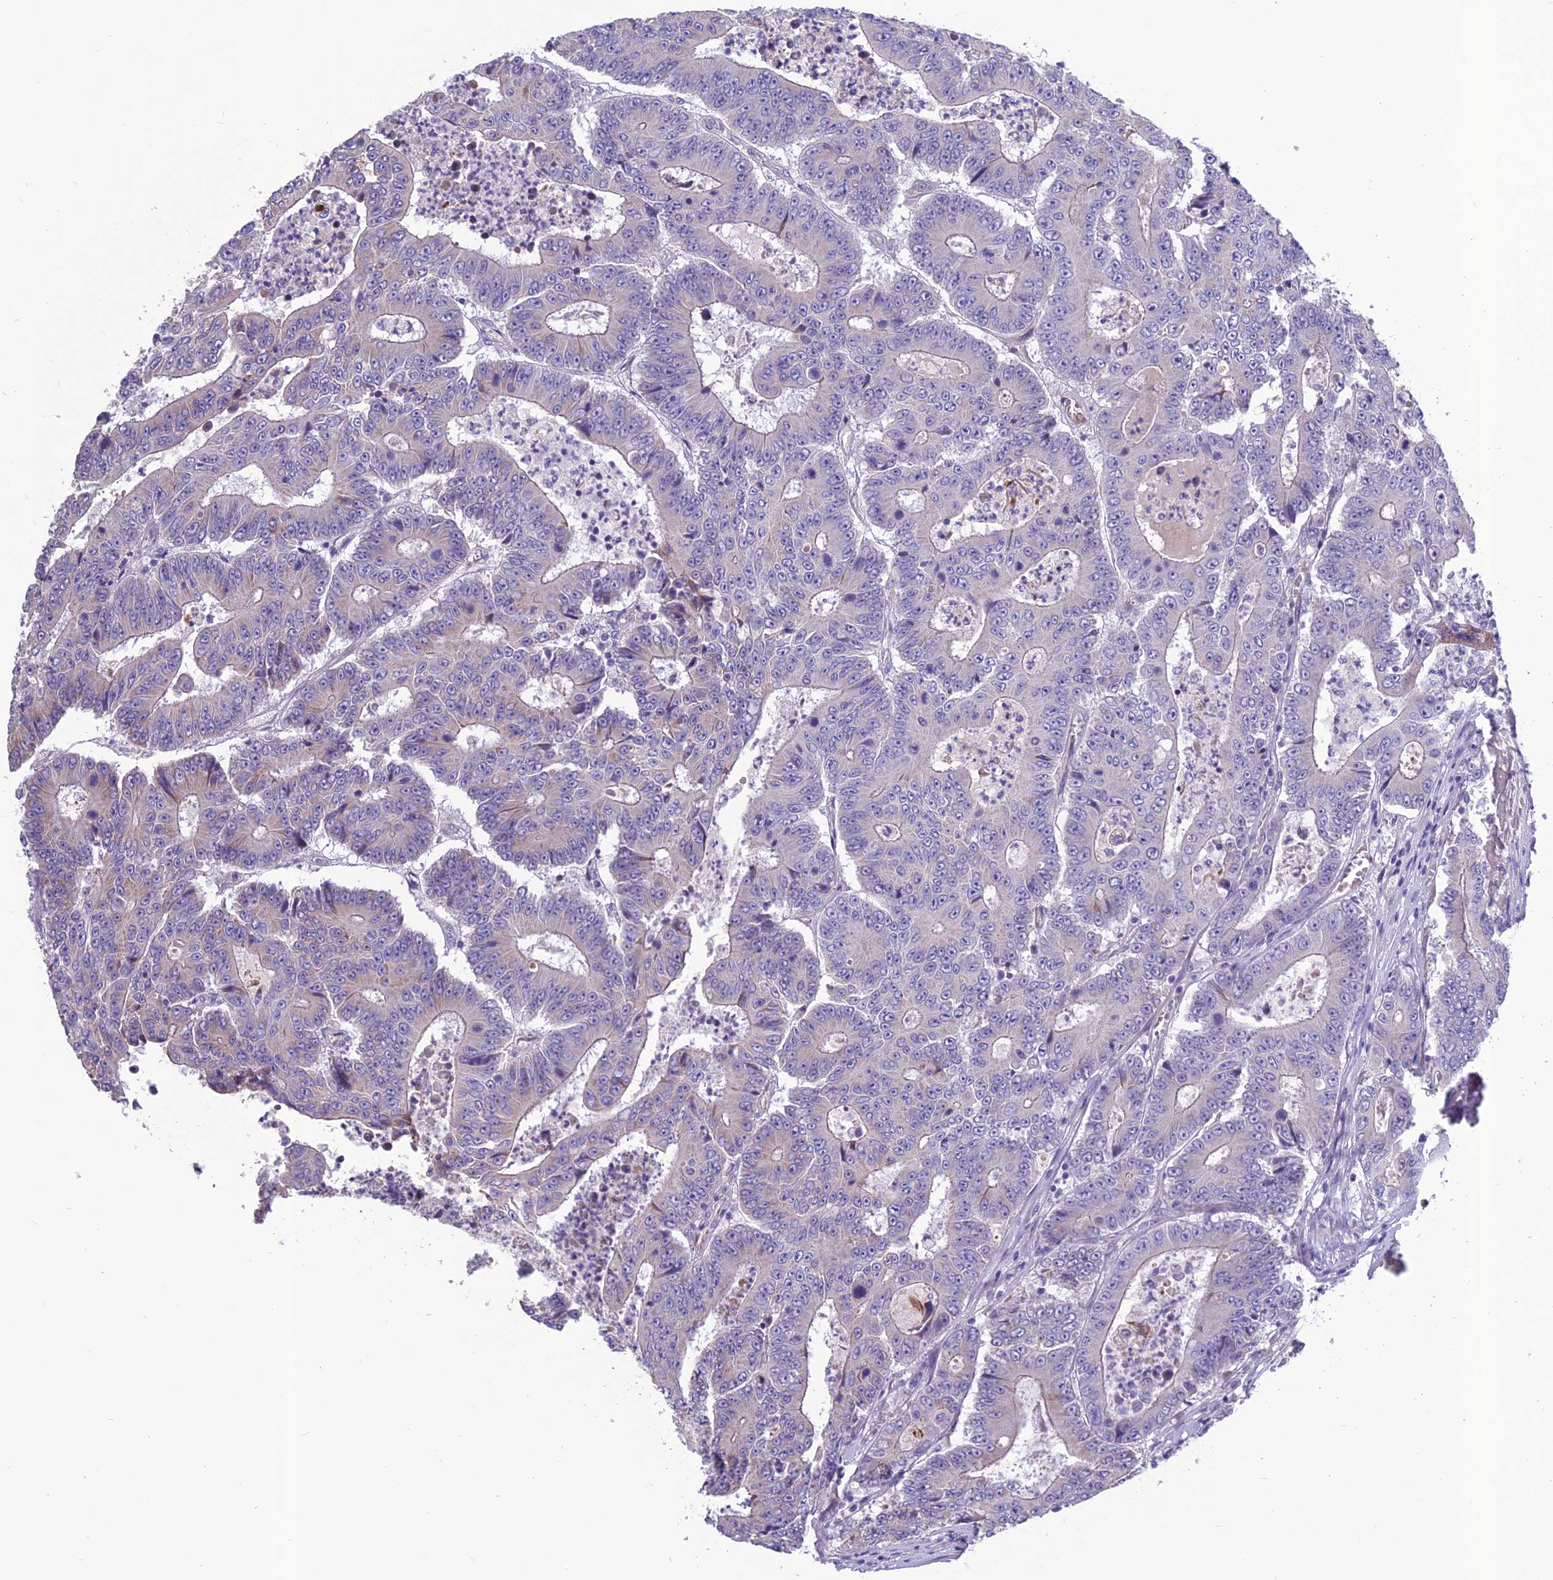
{"staining": {"intensity": "negative", "quantity": "none", "location": "none"}, "tissue": "colorectal cancer", "cell_type": "Tumor cells", "image_type": "cancer", "snomed": [{"axis": "morphology", "description": "Adenocarcinoma, NOS"}, {"axis": "topography", "description": "Colon"}], "caption": "Immunohistochemical staining of human colorectal adenocarcinoma demonstrates no significant positivity in tumor cells.", "gene": "BHMT2", "patient": {"sex": "male", "age": 83}}